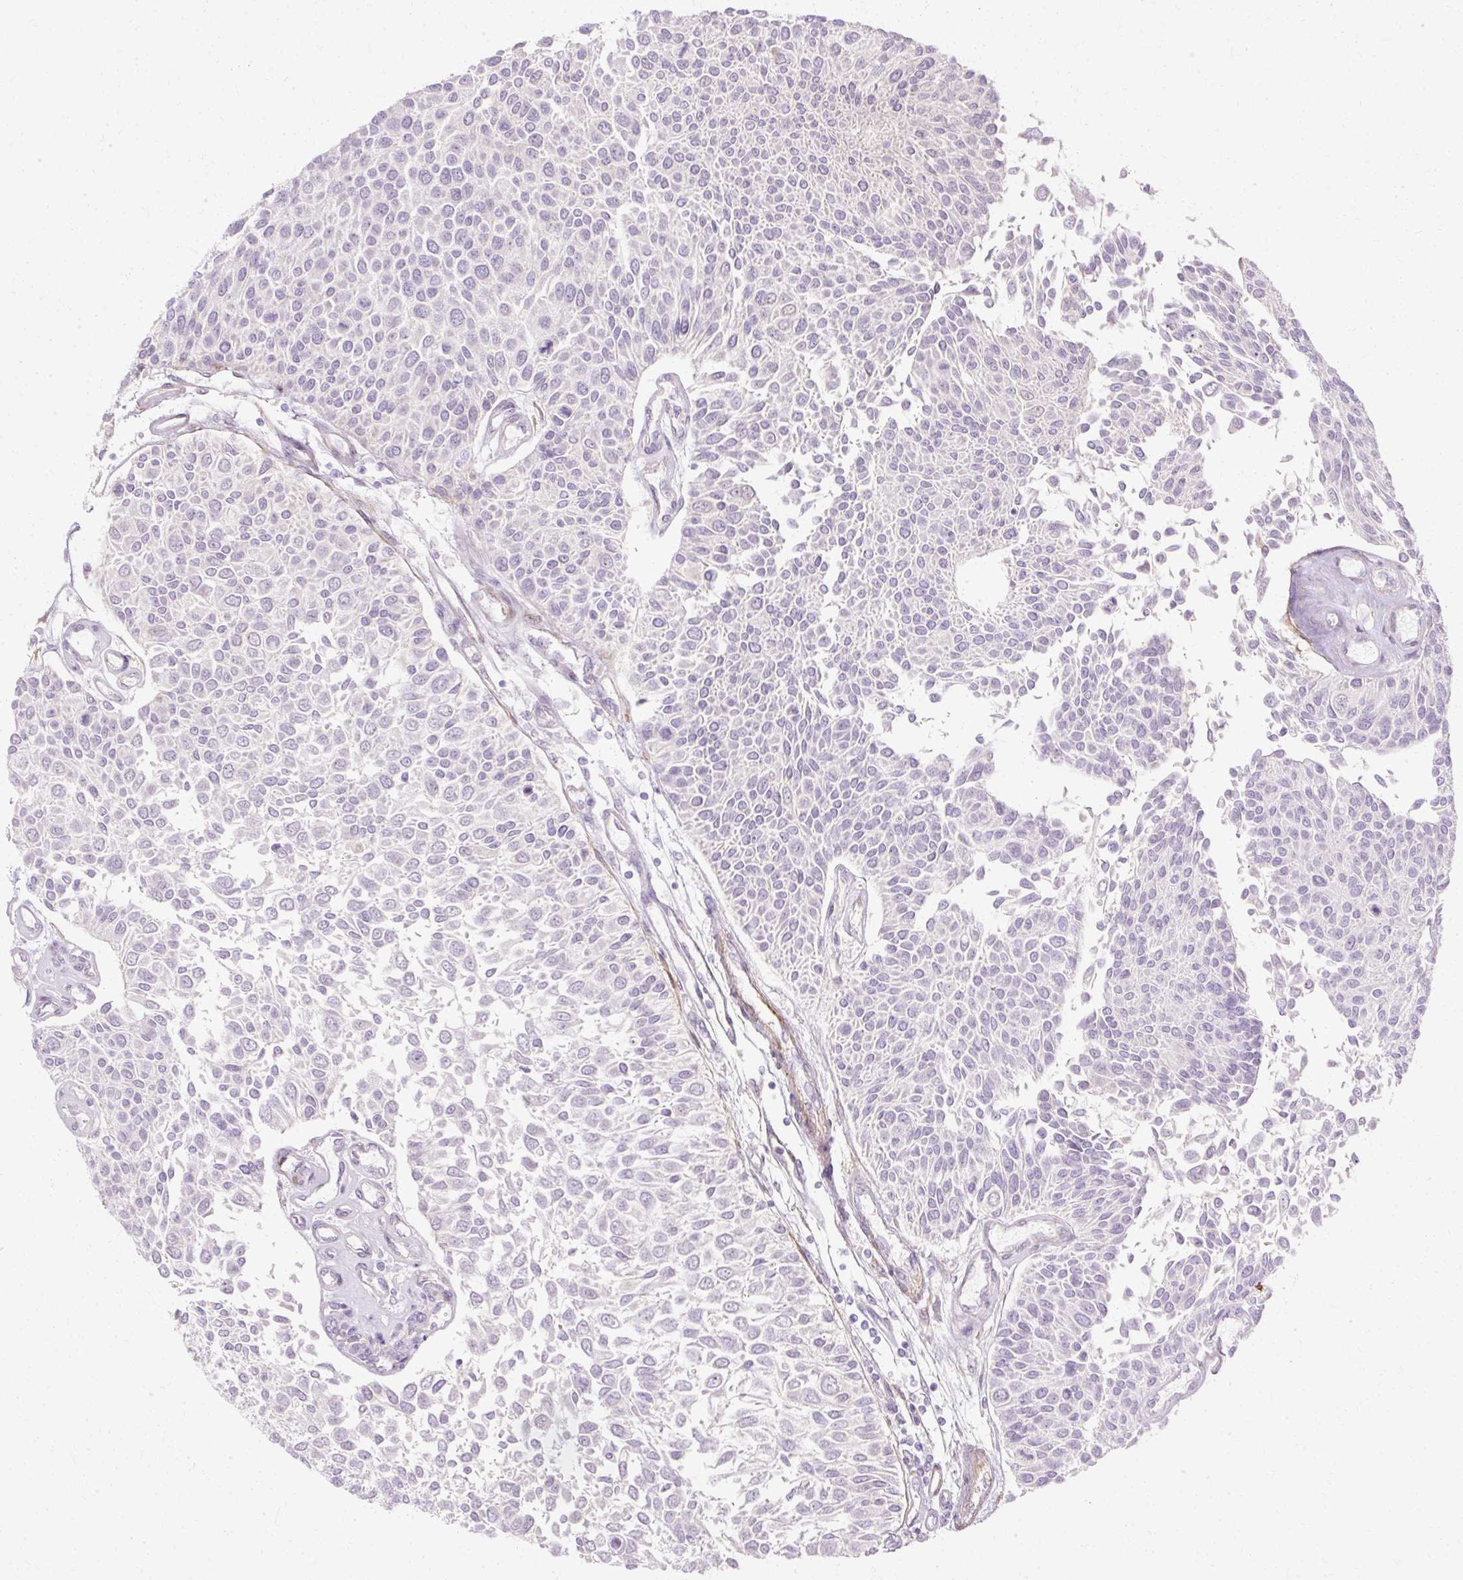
{"staining": {"intensity": "negative", "quantity": "none", "location": "none"}, "tissue": "urothelial cancer", "cell_type": "Tumor cells", "image_type": "cancer", "snomed": [{"axis": "morphology", "description": "Urothelial carcinoma, NOS"}, {"axis": "topography", "description": "Urinary bladder"}], "caption": "There is no significant staining in tumor cells of transitional cell carcinoma.", "gene": "CNN3", "patient": {"sex": "male", "age": 55}}